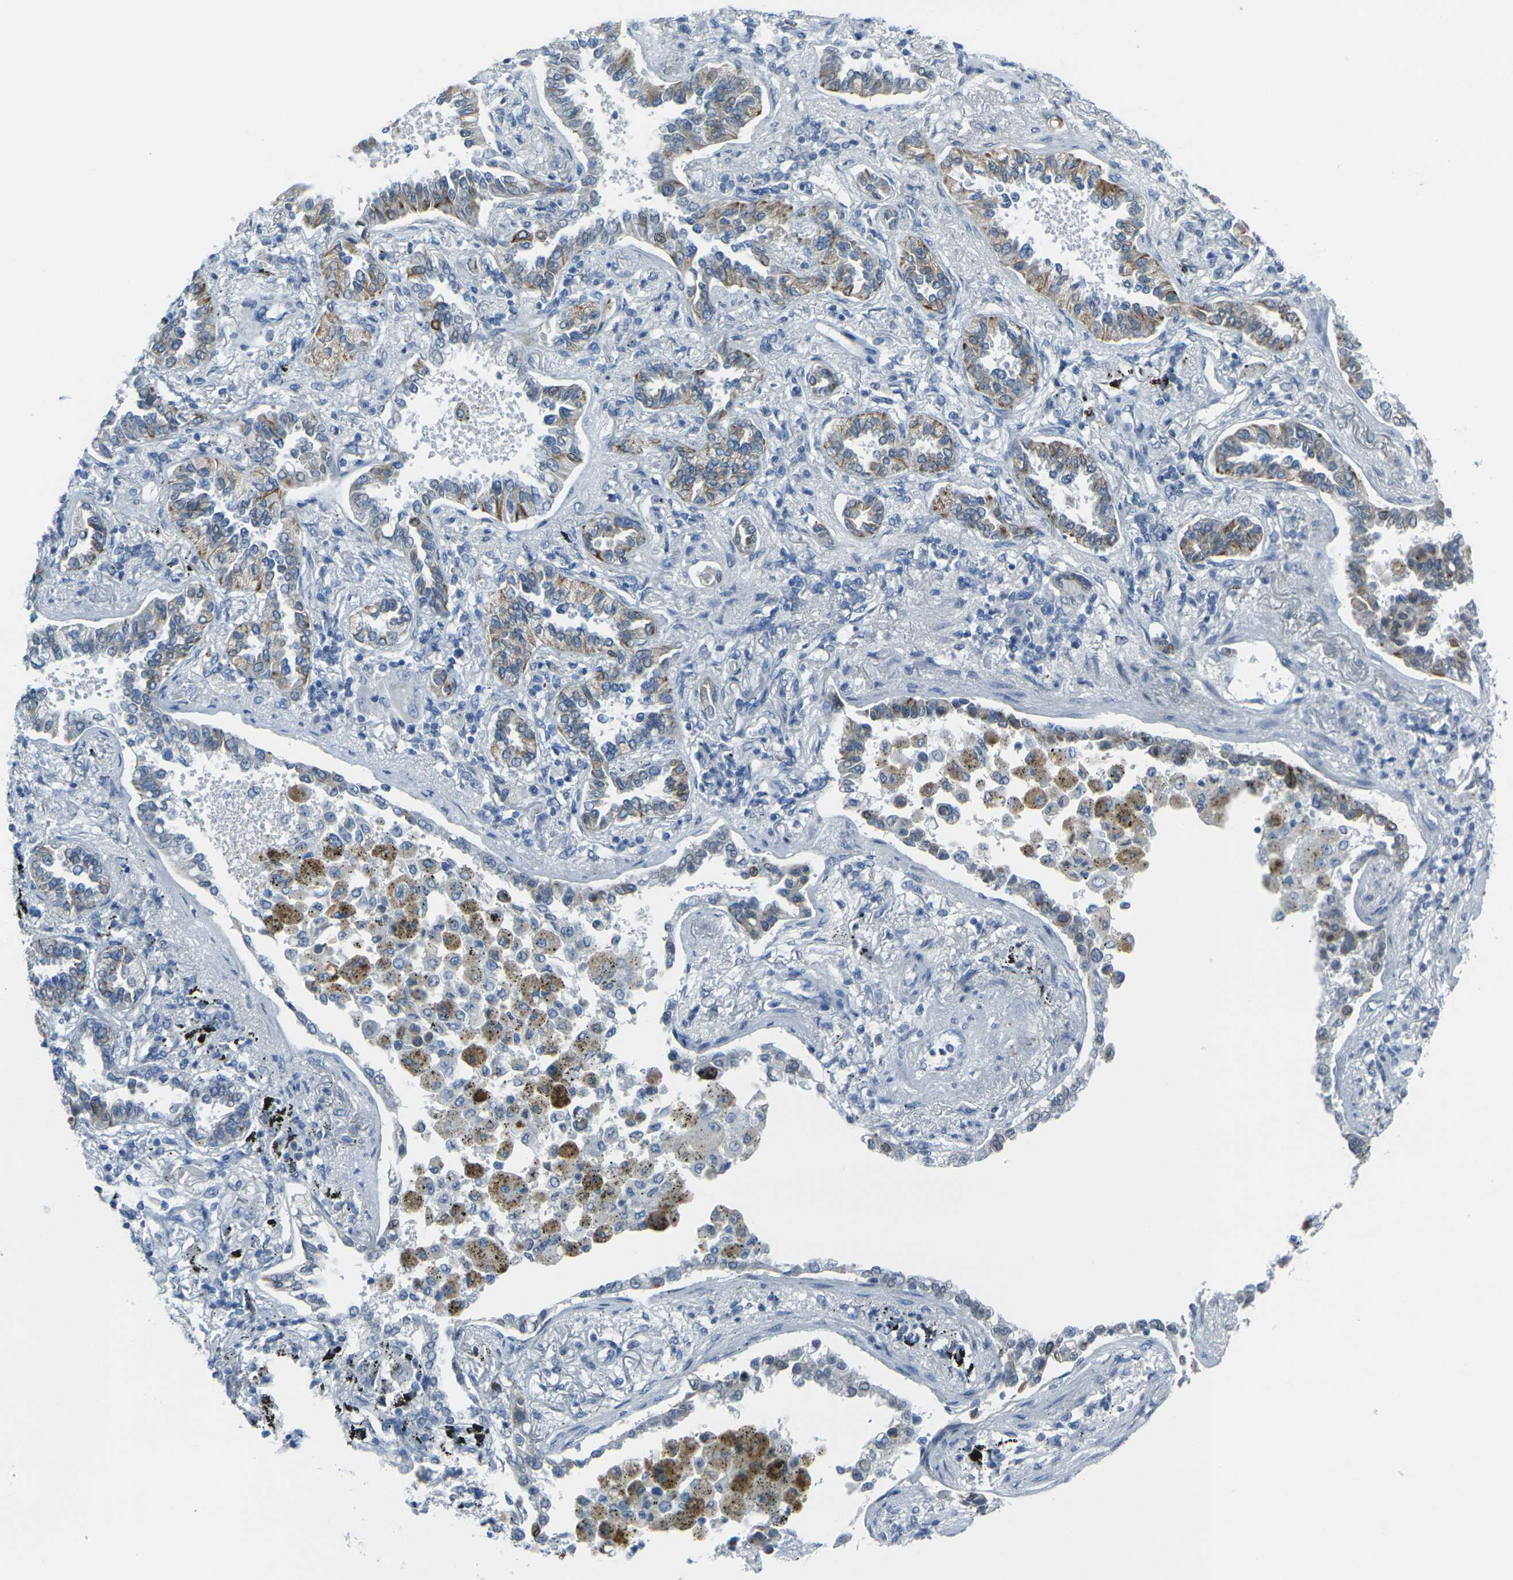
{"staining": {"intensity": "moderate", "quantity": "25%-75%", "location": "cytoplasmic/membranous"}, "tissue": "lung cancer", "cell_type": "Tumor cells", "image_type": "cancer", "snomed": [{"axis": "morphology", "description": "Normal tissue, NOS"}, {"axis": "morphology", "description": "Adenocarcinoma, NOS"}, {"axis": "topography", "description": "Lung"}], "caption": "Immunohistochemistry (IHC) micrograph of neoplastic tissue: lung cancer stained using immunohistochemistry shows medium levels of moderate protein expression localized specifically in the cytoplasmic/membranous of tumor cells, appearing as a cytoplasmic/membranous brown color.", "gene": "ANKRD46", "patient": {"sex": "male", "age": 59}}